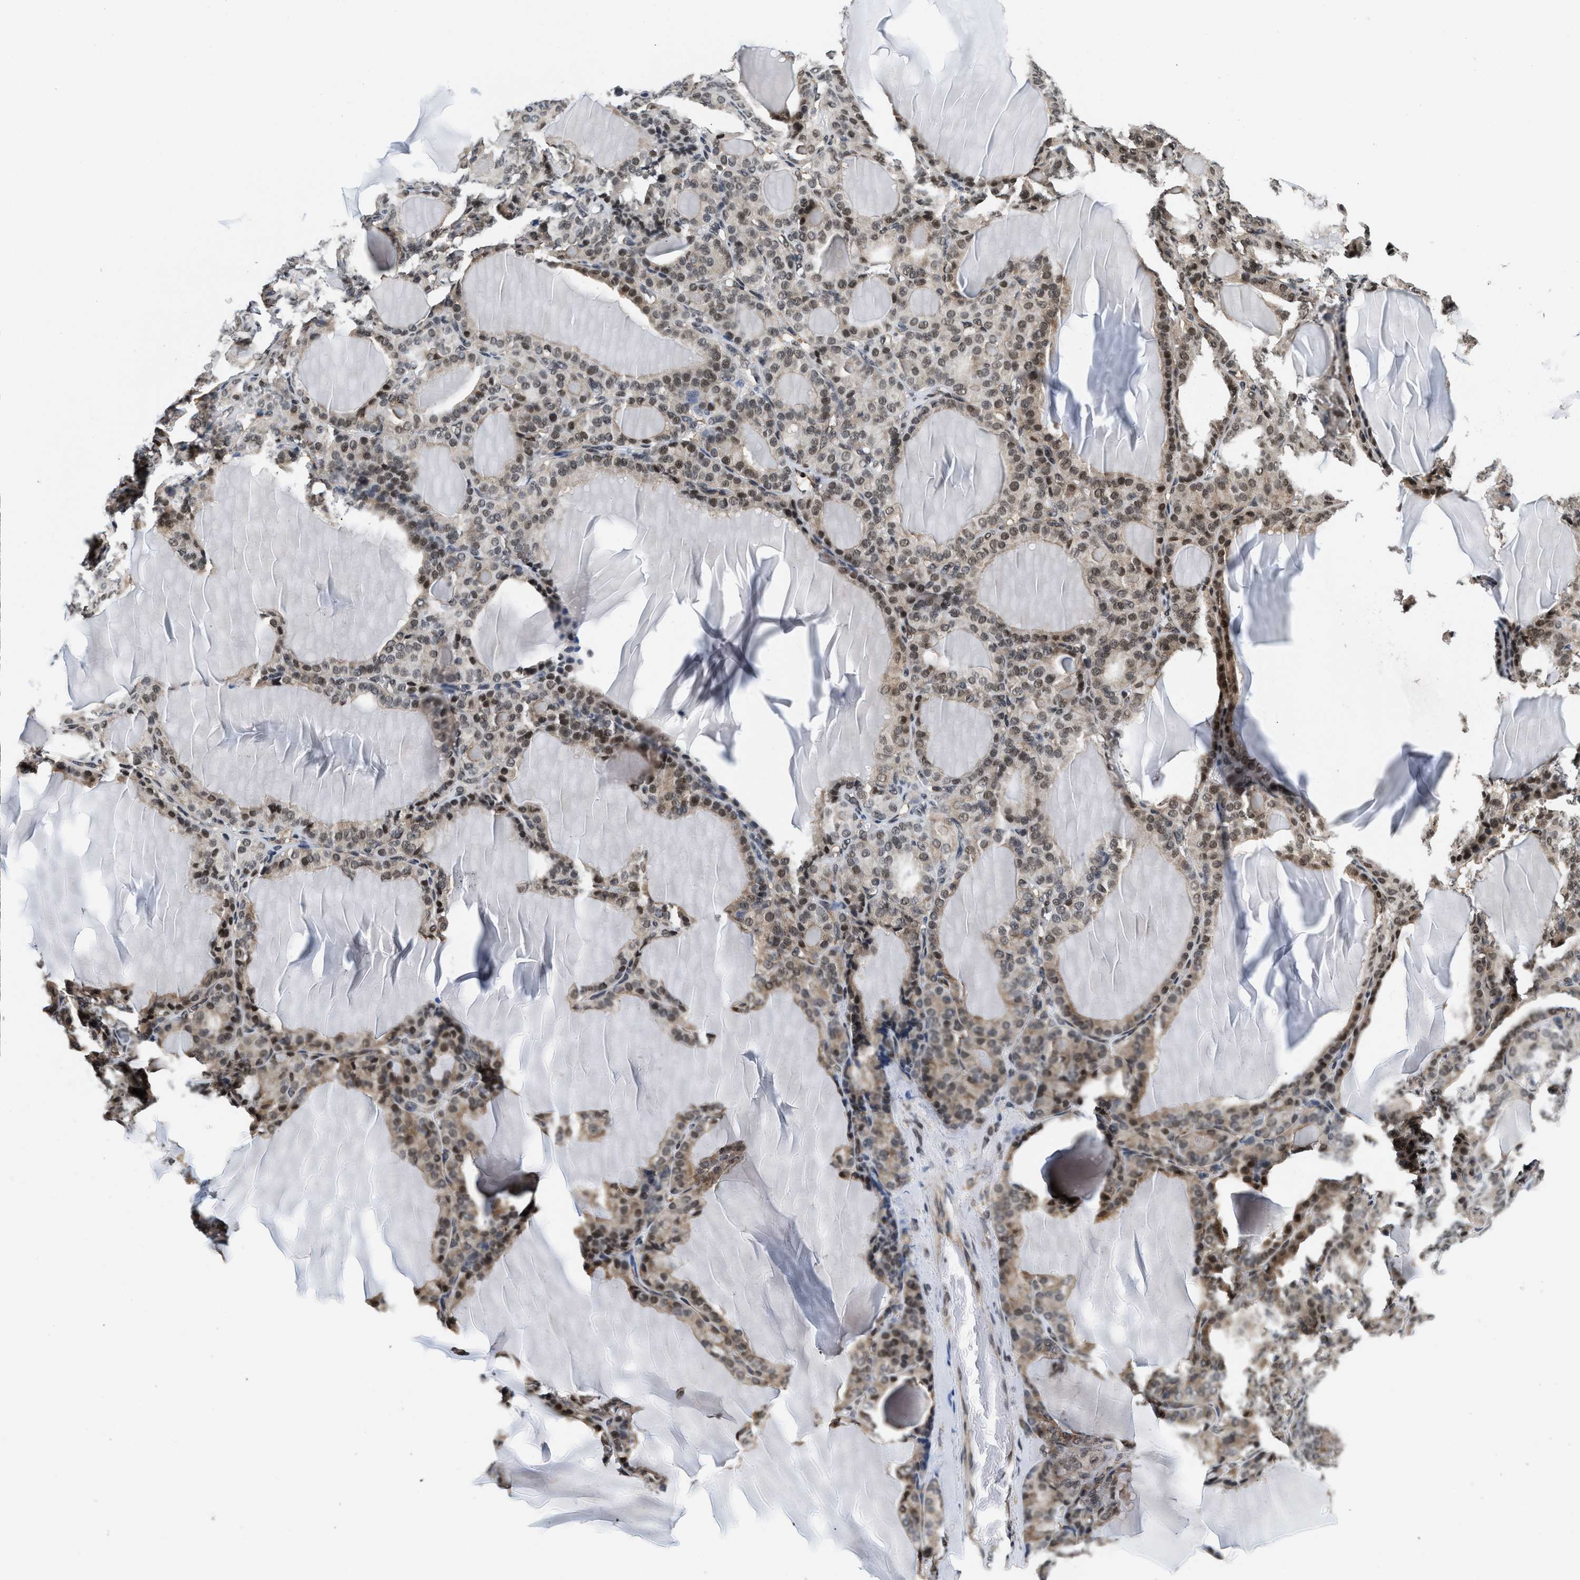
{"staining": {"intensity": "moderate", "quantity": "25%-75%", "location": "cytoplasmic/membranous,nuclear"}, "tissue": "thyroid gland", "cell_type": "Glandular cells", "image_type": "normal", "snomed": [{"axis": "morphology", "description": "Normal tissue, NOS"}, {"axis": "topography", "description": "Thyroid gland"}], "caption": "Unremarkable thyroid gland displays moderate cytoplasmic/membranous,nuclear staining in about 25%-75% of glandular cells (DAB (3,3'-diaminobenzidine) IHC, brown staining for protein, blue staining for nuclei)..", "gene": "ATF7IP", "patient": {"sex": "female", "age": 28}}